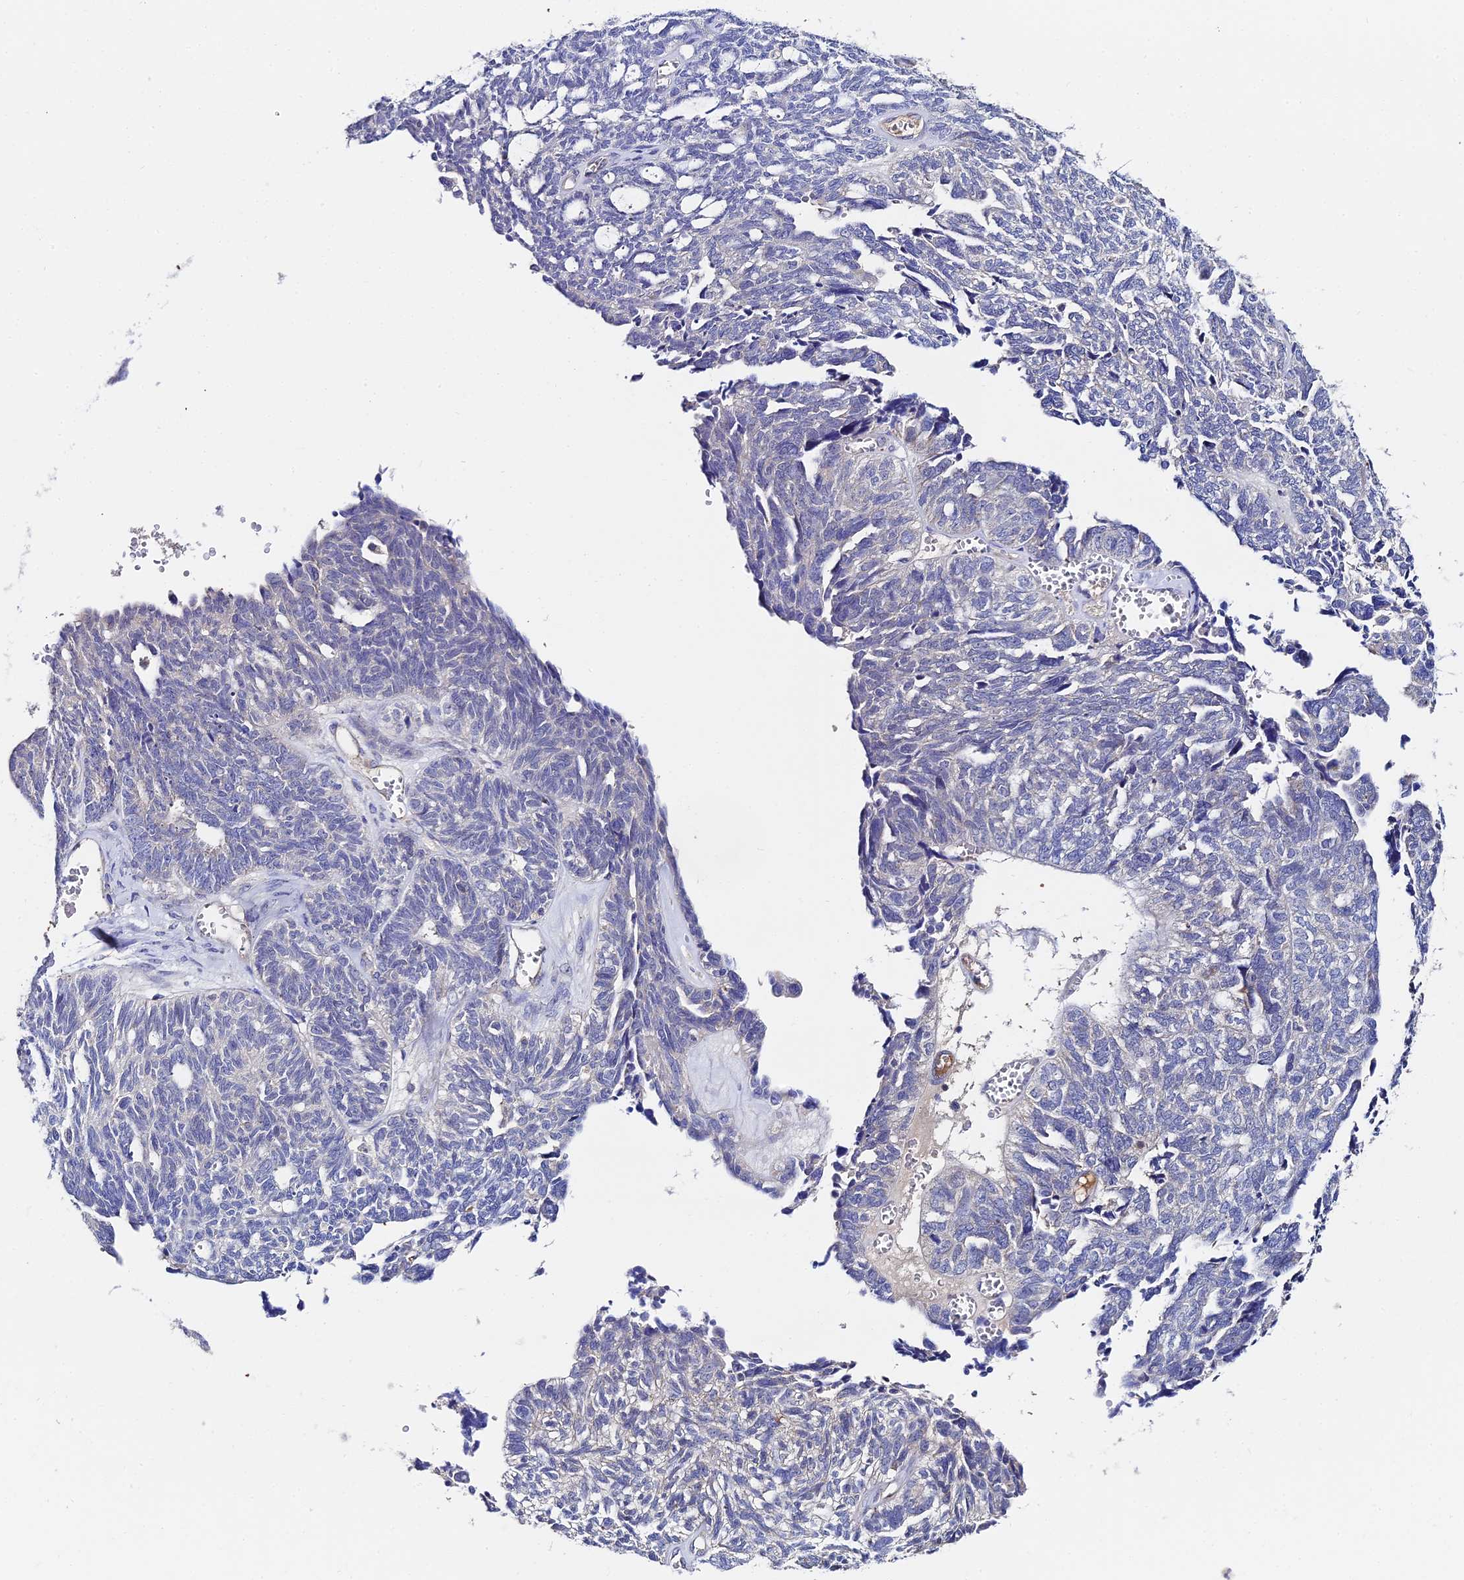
{"staining": {"intensity": "negative", "quantity": "none", "location": "none"}, "tissue": "ovarian cancer", "cell_type": "Tumor cells", "image_type": "cancer", "snomed": [{"axis": "morphology", "description": "Cystadenocarcinoma, serous, NOS"}, {"axis": "topography", "description": "Ovary"}], "caption": "Immunohistochemical staining of human ovarian serous cystadenocarcinoma displays no significant positivity in tumor cells.", "gene": "UBE2L3", "patient": {"sex": "female", "age": 79}}